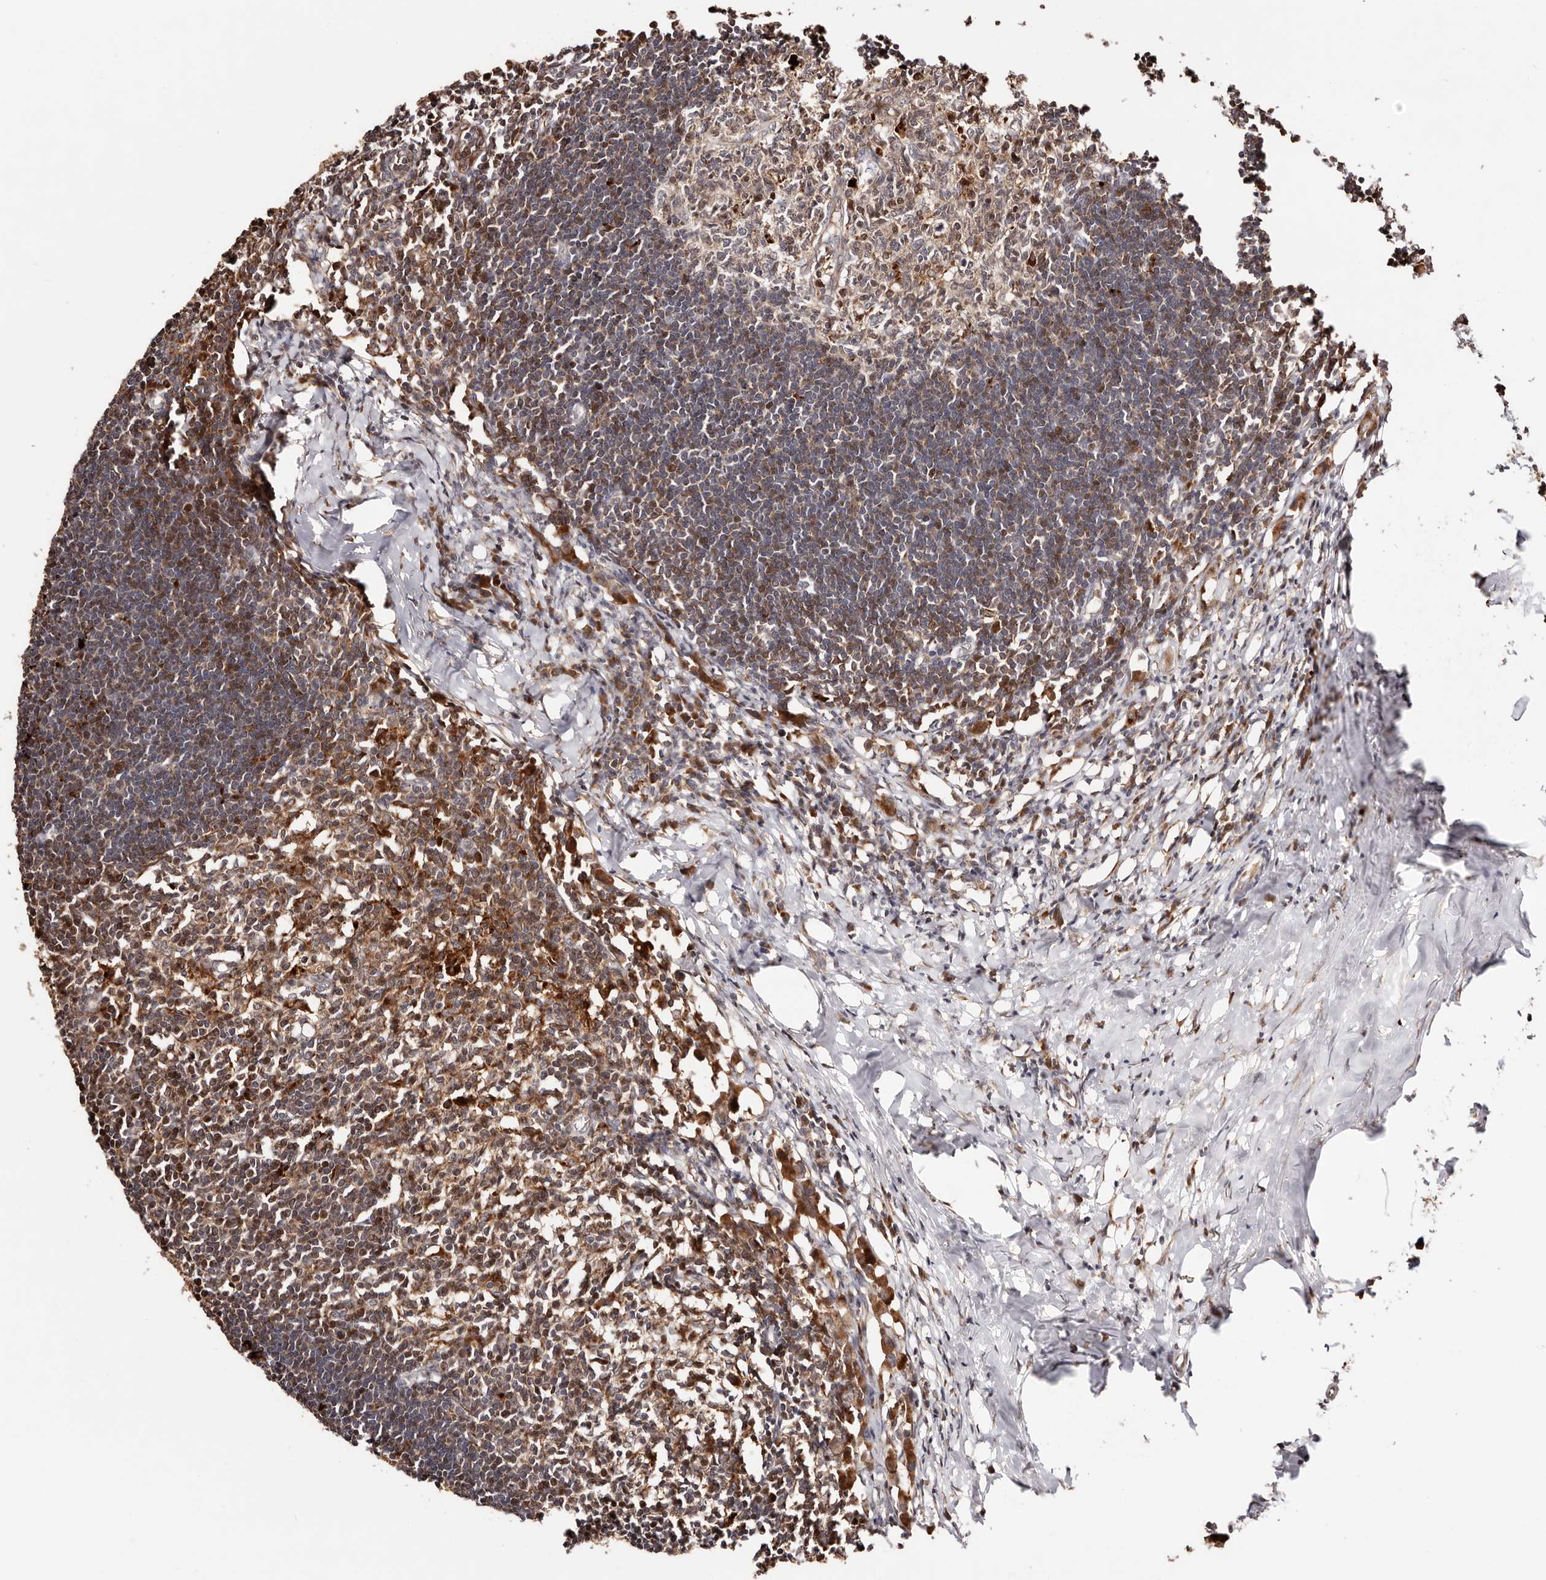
{"staining": {"intensity": "moderate", "quantity": "25%-75%", "location": "cytoplasmic/membranous"}, "tissue": "lymph node", "cell_type": "Germinal center cells", "image_type": "normal", "snomed": [{"axis": "morphology", "description": "Normal tissue, NOS"}, {"axis": "morphology", "description": "Malignant melanoma, Metastatic site"}, {"axis": "topography", "description": "Lymph node"}], "caption": "Protein expression analysis of unremarkable human lymph node reveals moderate cytoplasmic/membranous expression in about 25%-75% of germinal center cells.", "gene": "PTPN22", "patient": {"sex": "male", "age": 41}}